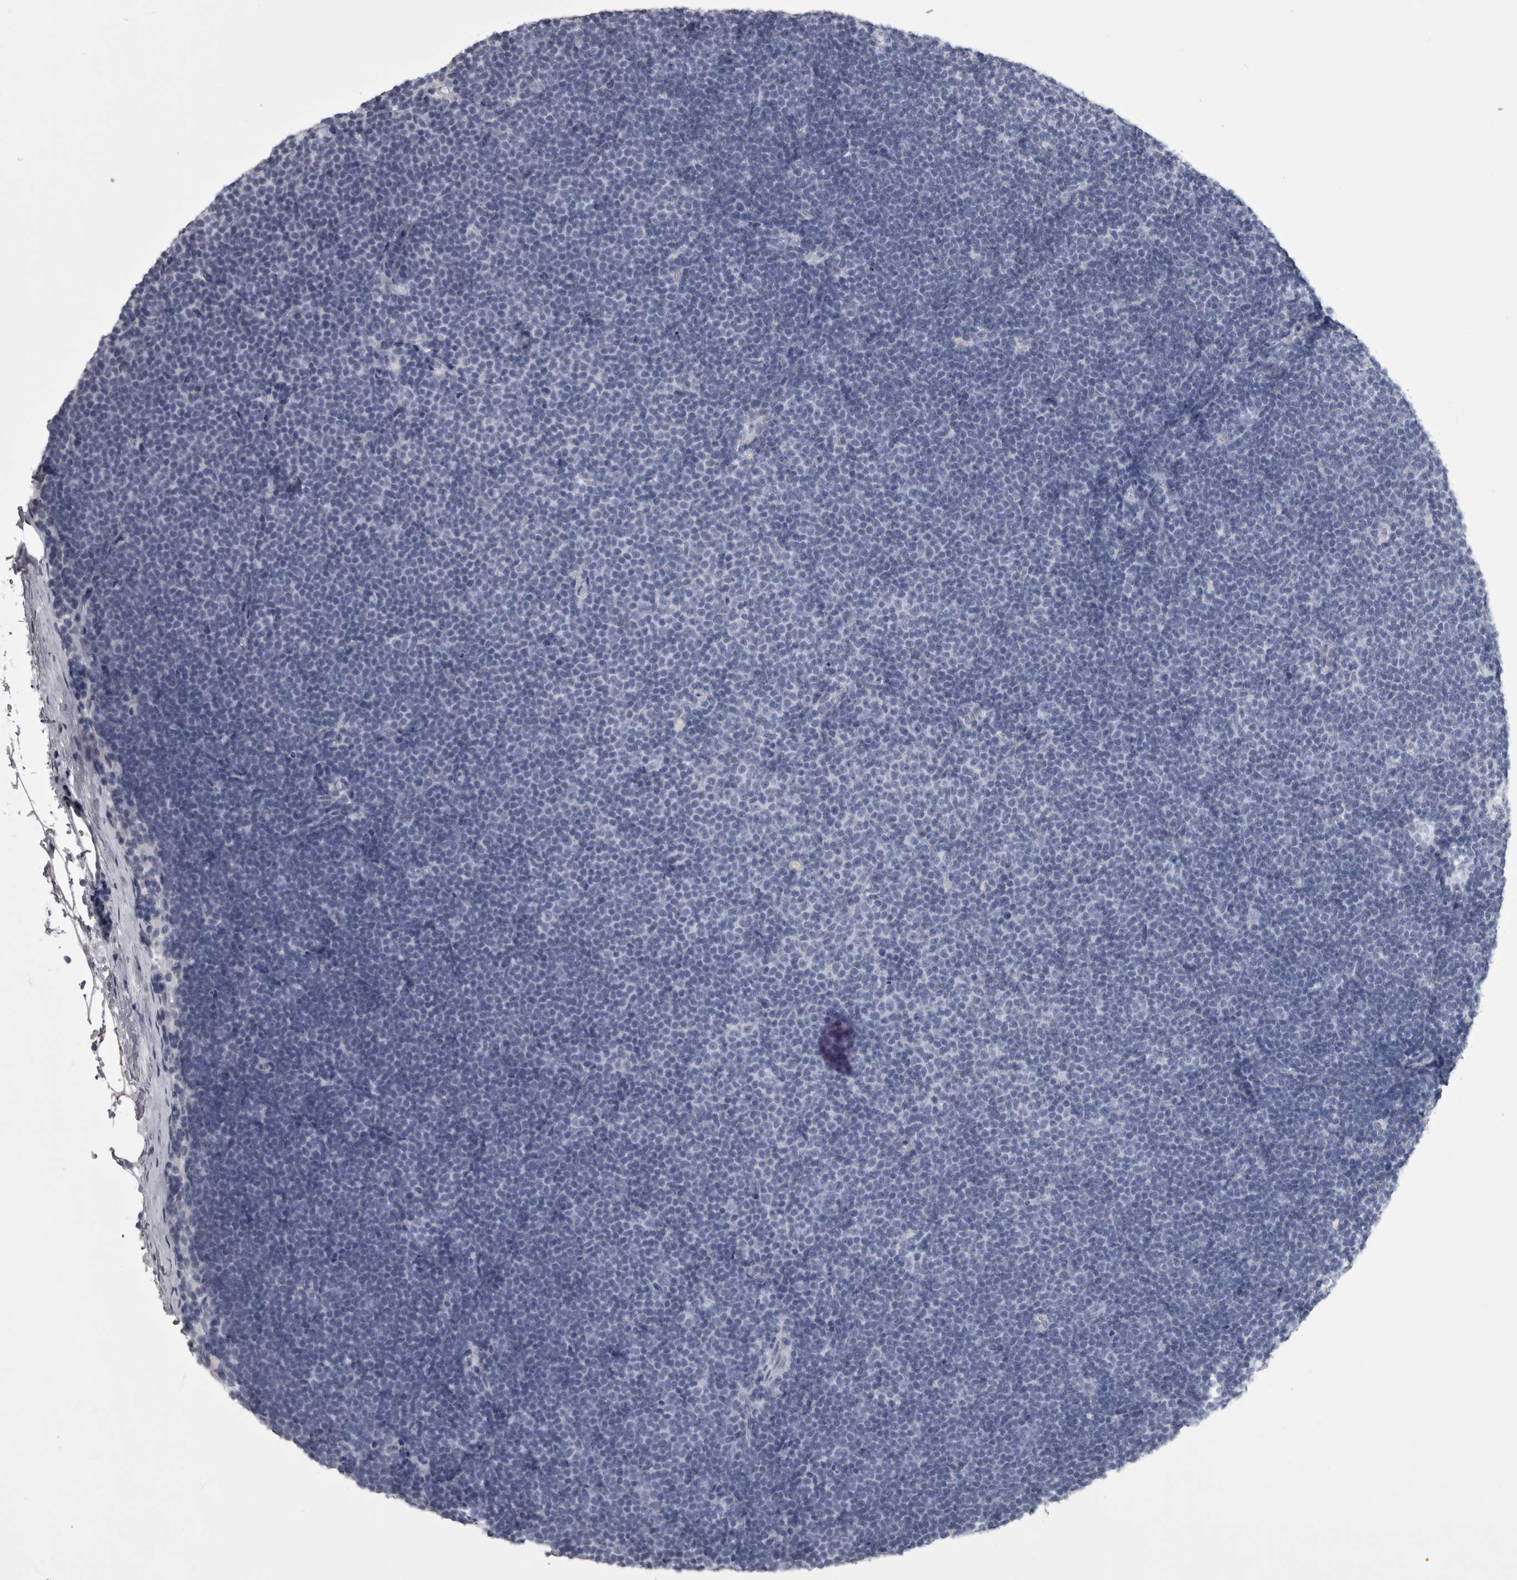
{"staining": {"intensity": "negative", "quantity": "none", "location": "none"}, "tissue": "lymphoma", "cell_type": "Tumor cells", "image_type": "cancer", "snomed": [{"axis": "morphology", "description": "Malignant lymphoma, non-Hodgkin's type, Low grade"}, {"axis": "topography", "description": "Lymph node"}], "caption": "Human malignant lymphoma, non-Hodgkin's type (low-grade) stained for a protein using IHC reveals no positivity in tumor cells.", "gene": "AFMID", "patient": {"sex": "female", "age": 53}}